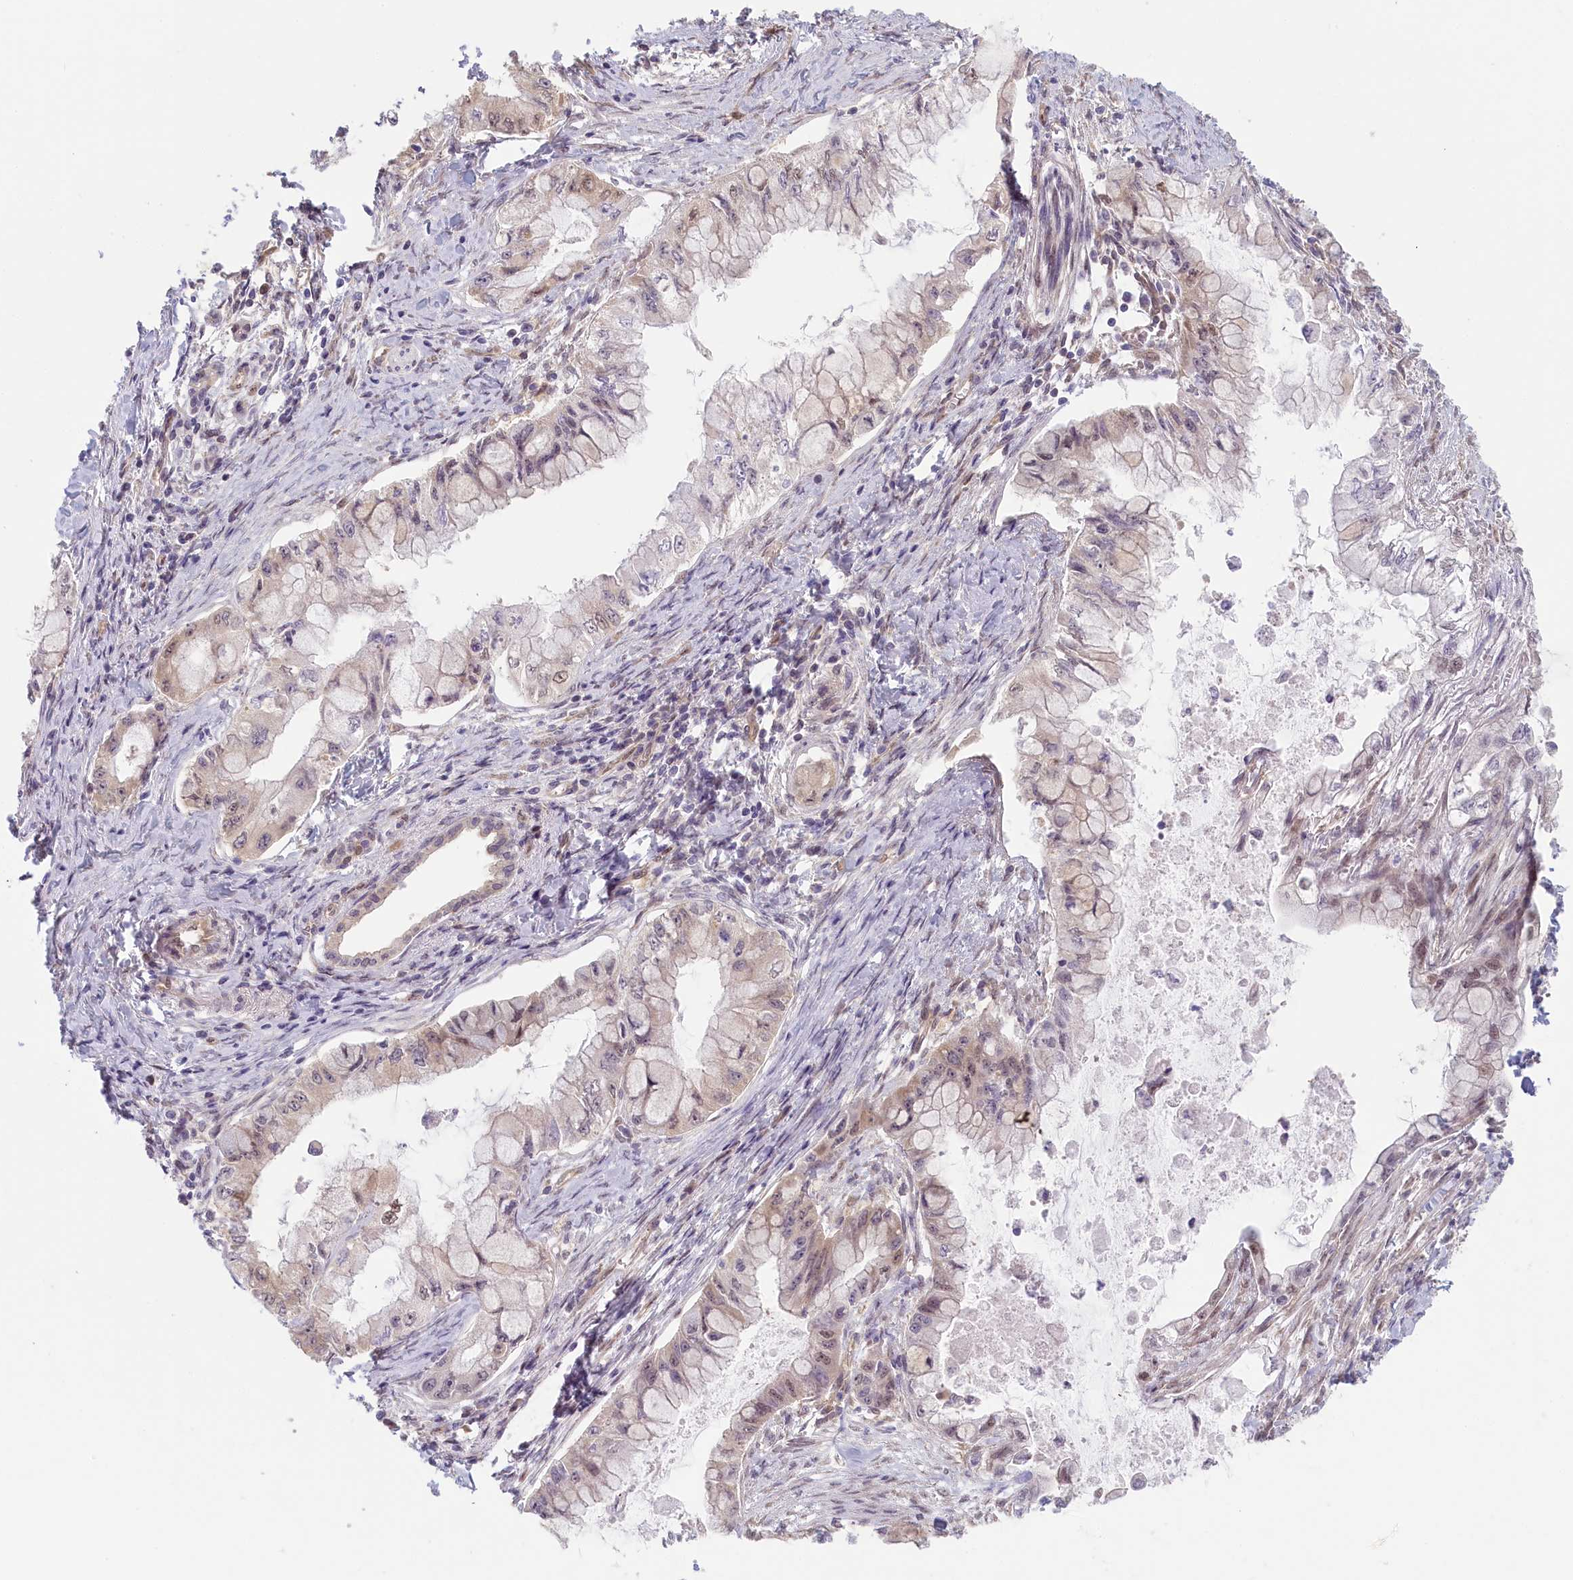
{"staining": {"intensity": "weak", "quantity": "<25%", "location": "nuclear"}, "tissue": "pancreatic cancer", "cell_type": "Tumor cells", "image_type": "cancer", "snomed": [{"axis": "morphology", "description": "Adenocarcinoma, NOS"}, {"axis": "topography", "description": "Pancreas"}], "caption": "There is no significant positivity in tumor cells of adenocarcinoma (pancreatic). (DAB (3,3'-diaminobenzidine) IHC visualized using brightfield microscopy, high magnification).", "gene": "C19orf44", "patient": {"sex": "male", "age": 48}}